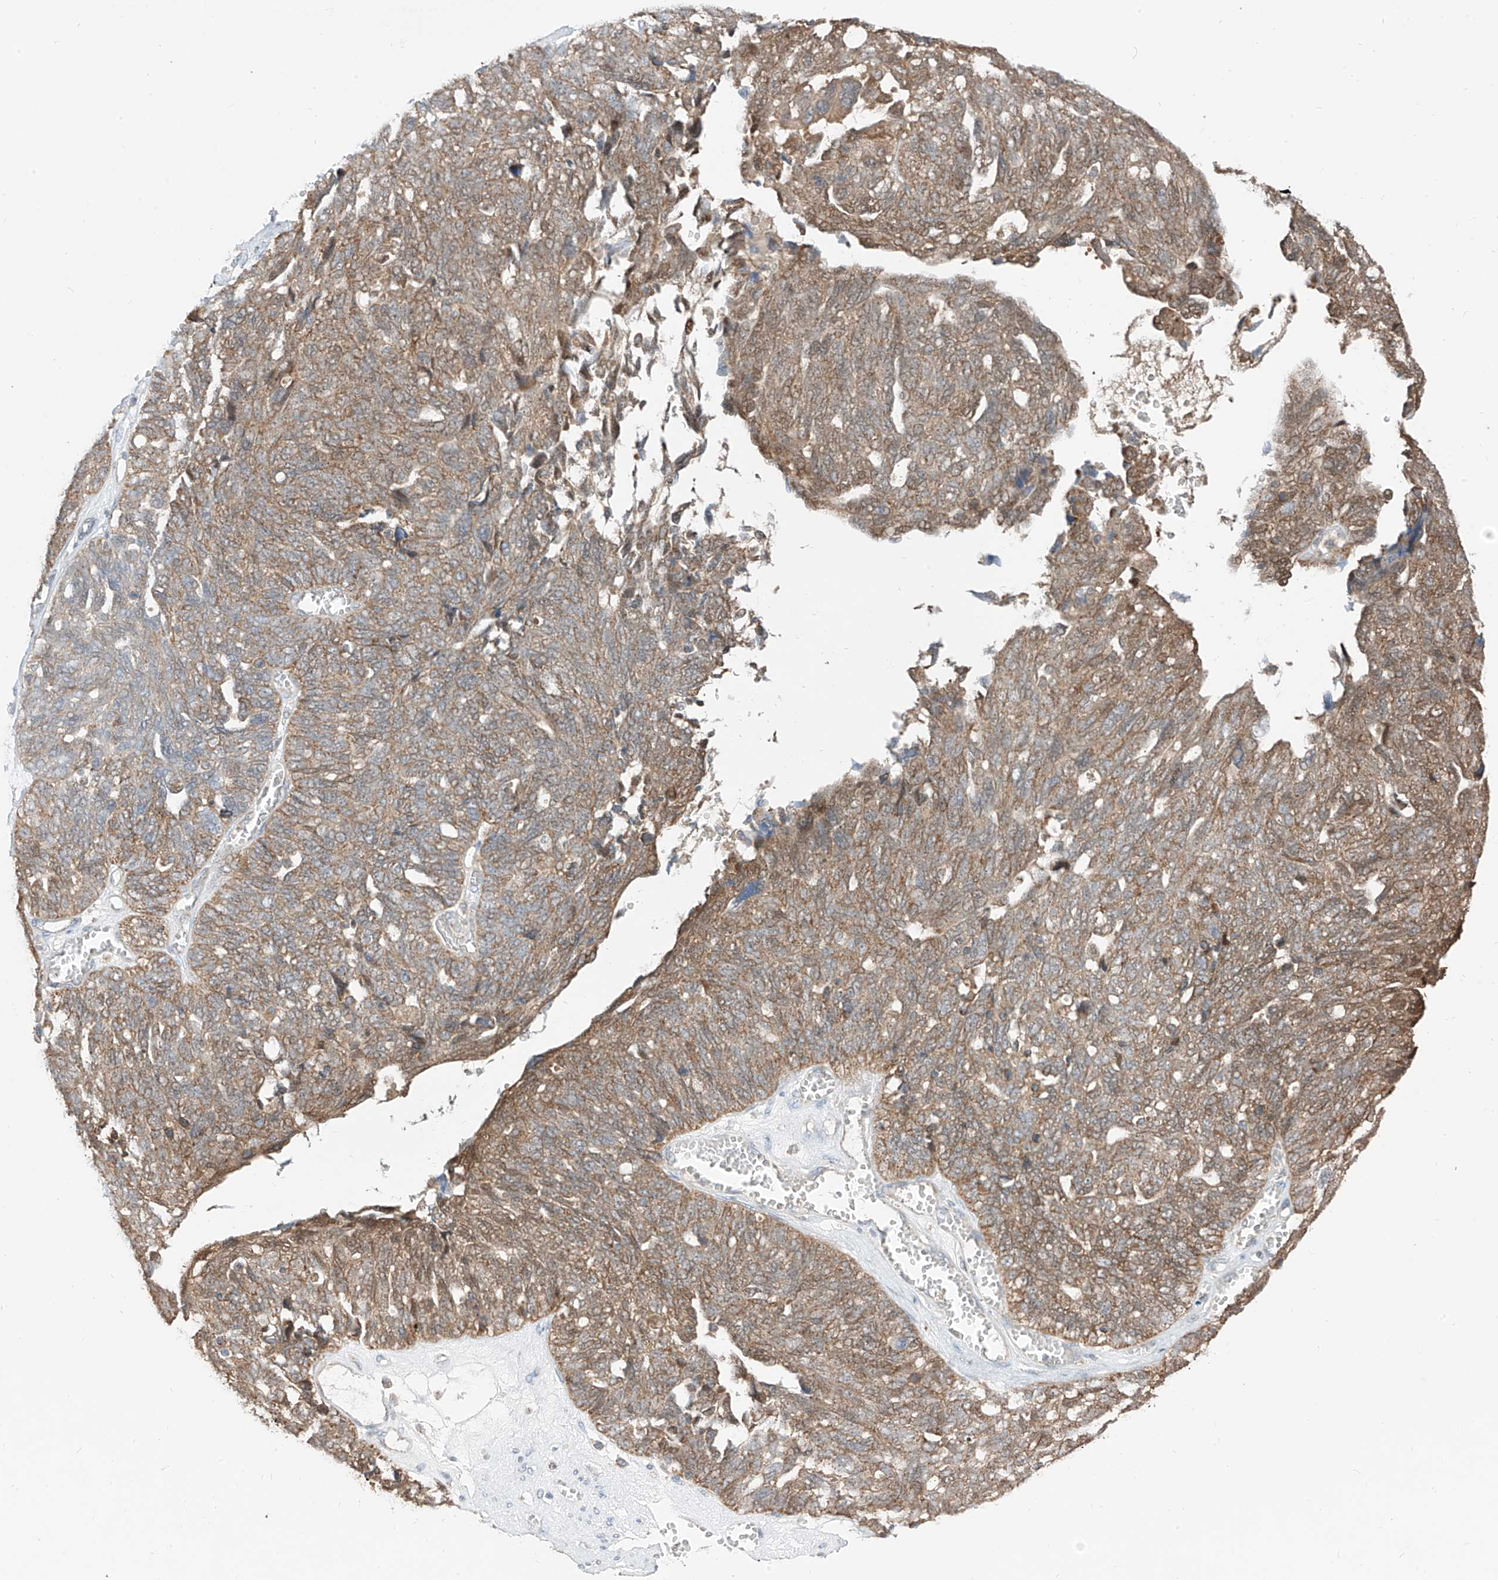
{"staining": {"intensity": "moderate", "quantity": ">75%", "location": "cytoplasmic/membranous"}, "tissue": "ovarian cancer", "cell_type": "Tumor cells", "image_type": "cancer", "snomed": [{"axis": "morphology", "description": "Cystadenocarcinoma, serous, NOS"}, {"axis": "topography", "description": "Ovary"}], "caption": "Ovarian cancer (serous cystadenocarcinoma) stained with a protein marker displays moderate staining in tumor cells.", "gene": "ETHE1", "patient": {"sex": "female", "age": 79}}